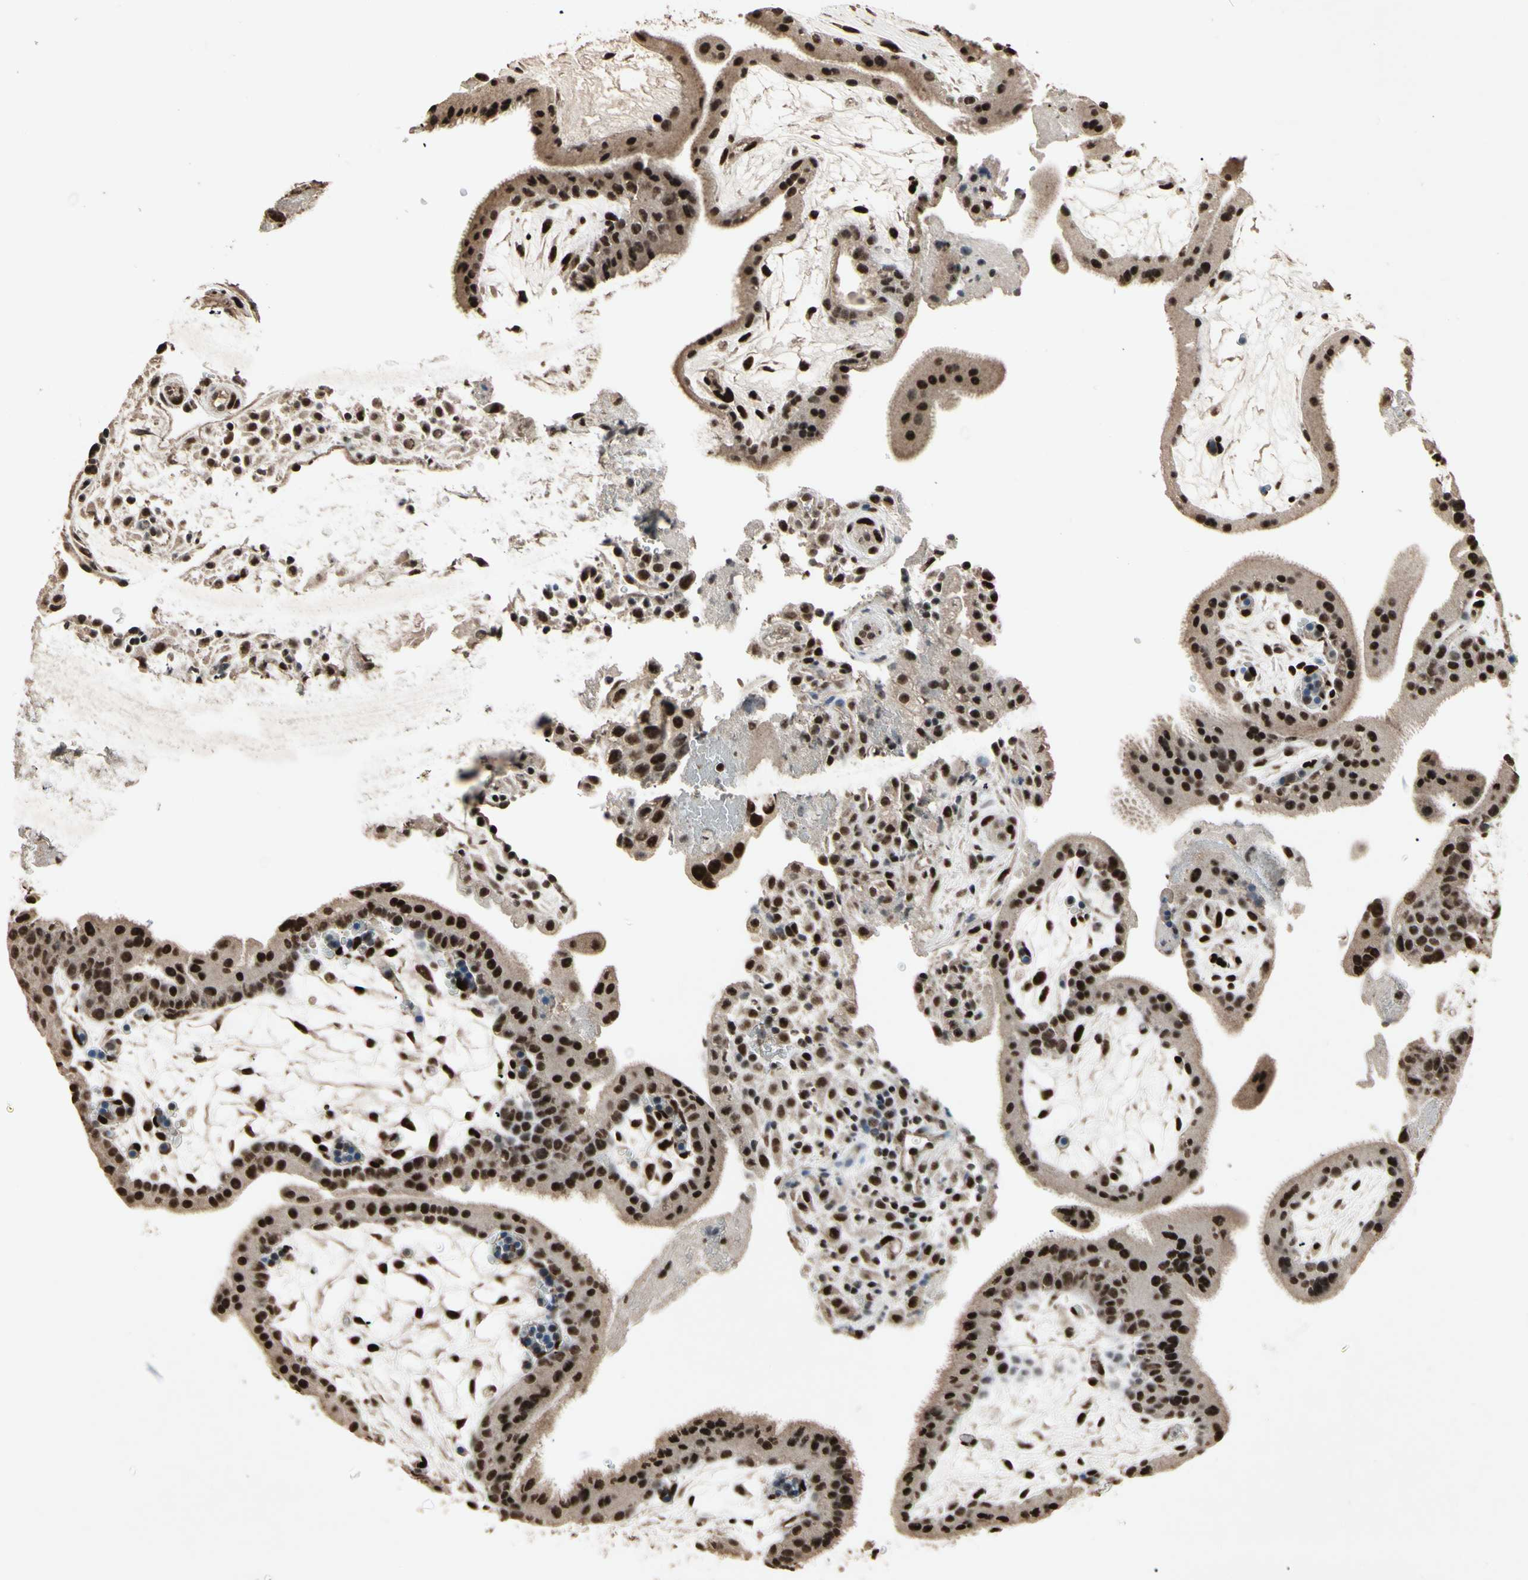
{"staining": {"intensity": "strong", "quantity": ">75%", "location": "nuclear"}, "tissue": "placenta", "cell_type": "Decidual cells", "image_type": "normal", "snomed": [{"axis": "morphology", "description": "Normal tissue, NOS"}, {"axis": "topography", "description": "Placenta"}], "caption": "This micrograph demonstrates benign placenta stained with immunohistochemistry to label a protein in brown. The nuclear of decidual cells show strong positivity for the protein. Nuclei are counter-stained blue.", "gene": "TBX2", "patient": {"sex": "female", "age": 19}}